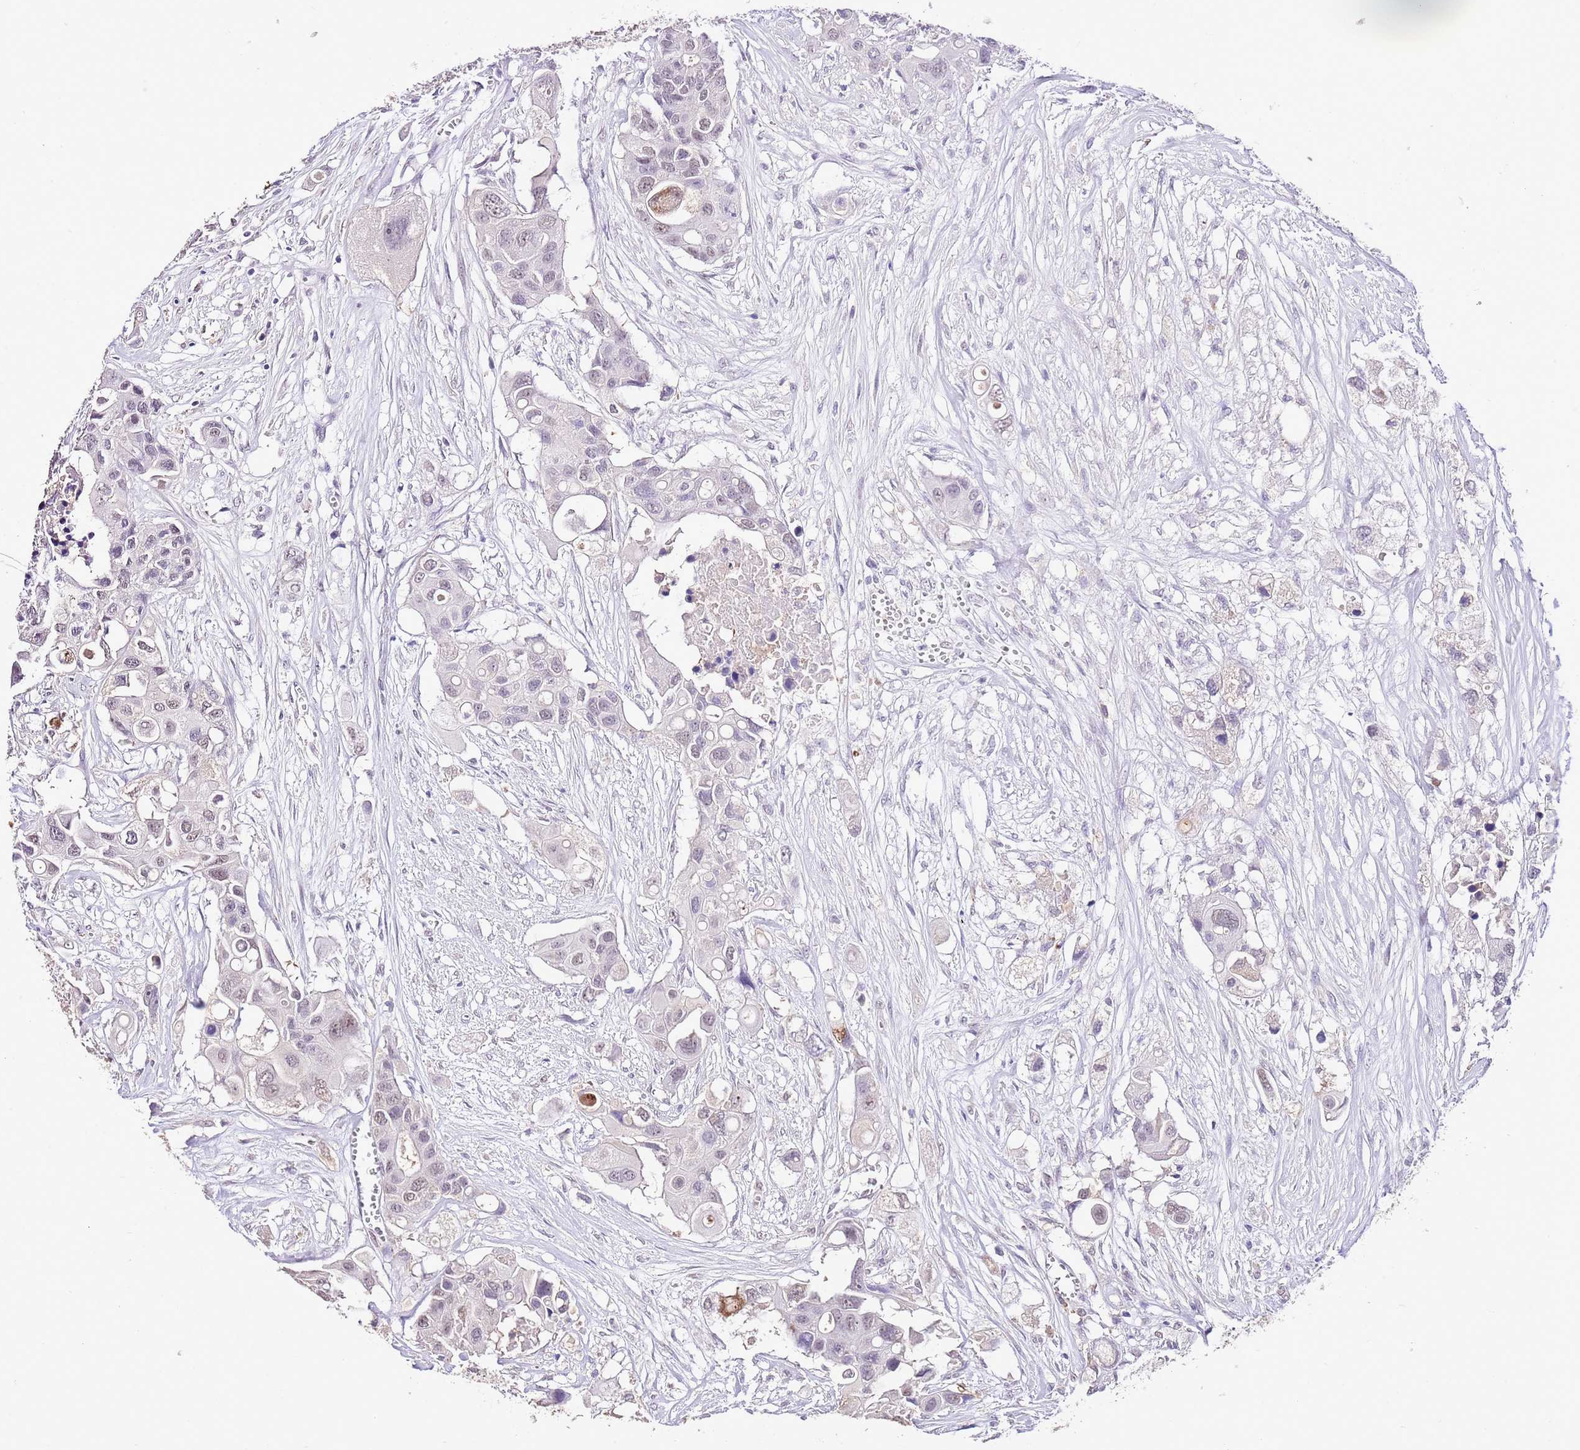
{"staining": {"intensity": "weak", "quantity": ">75%", "location": "nuclear"}, "tissue": "colorectal cancer", "cell_type": "Tumor cells", "image_type": "cancer", "snomed": [{"axis": "morphology", "description": "Adenocarcinoma, NOS"}, {"axis": "topography", "description": "Colon"}], "caption": "A high-resolution image shows immunohistochemistry staining of colorectal cancer (adenocarcinoma), which exhibits weak nuclear staining in approximately >75% of tumor cells.", "gene": "IZUMO4", "patient": {"sex": "male", "age": 77}}